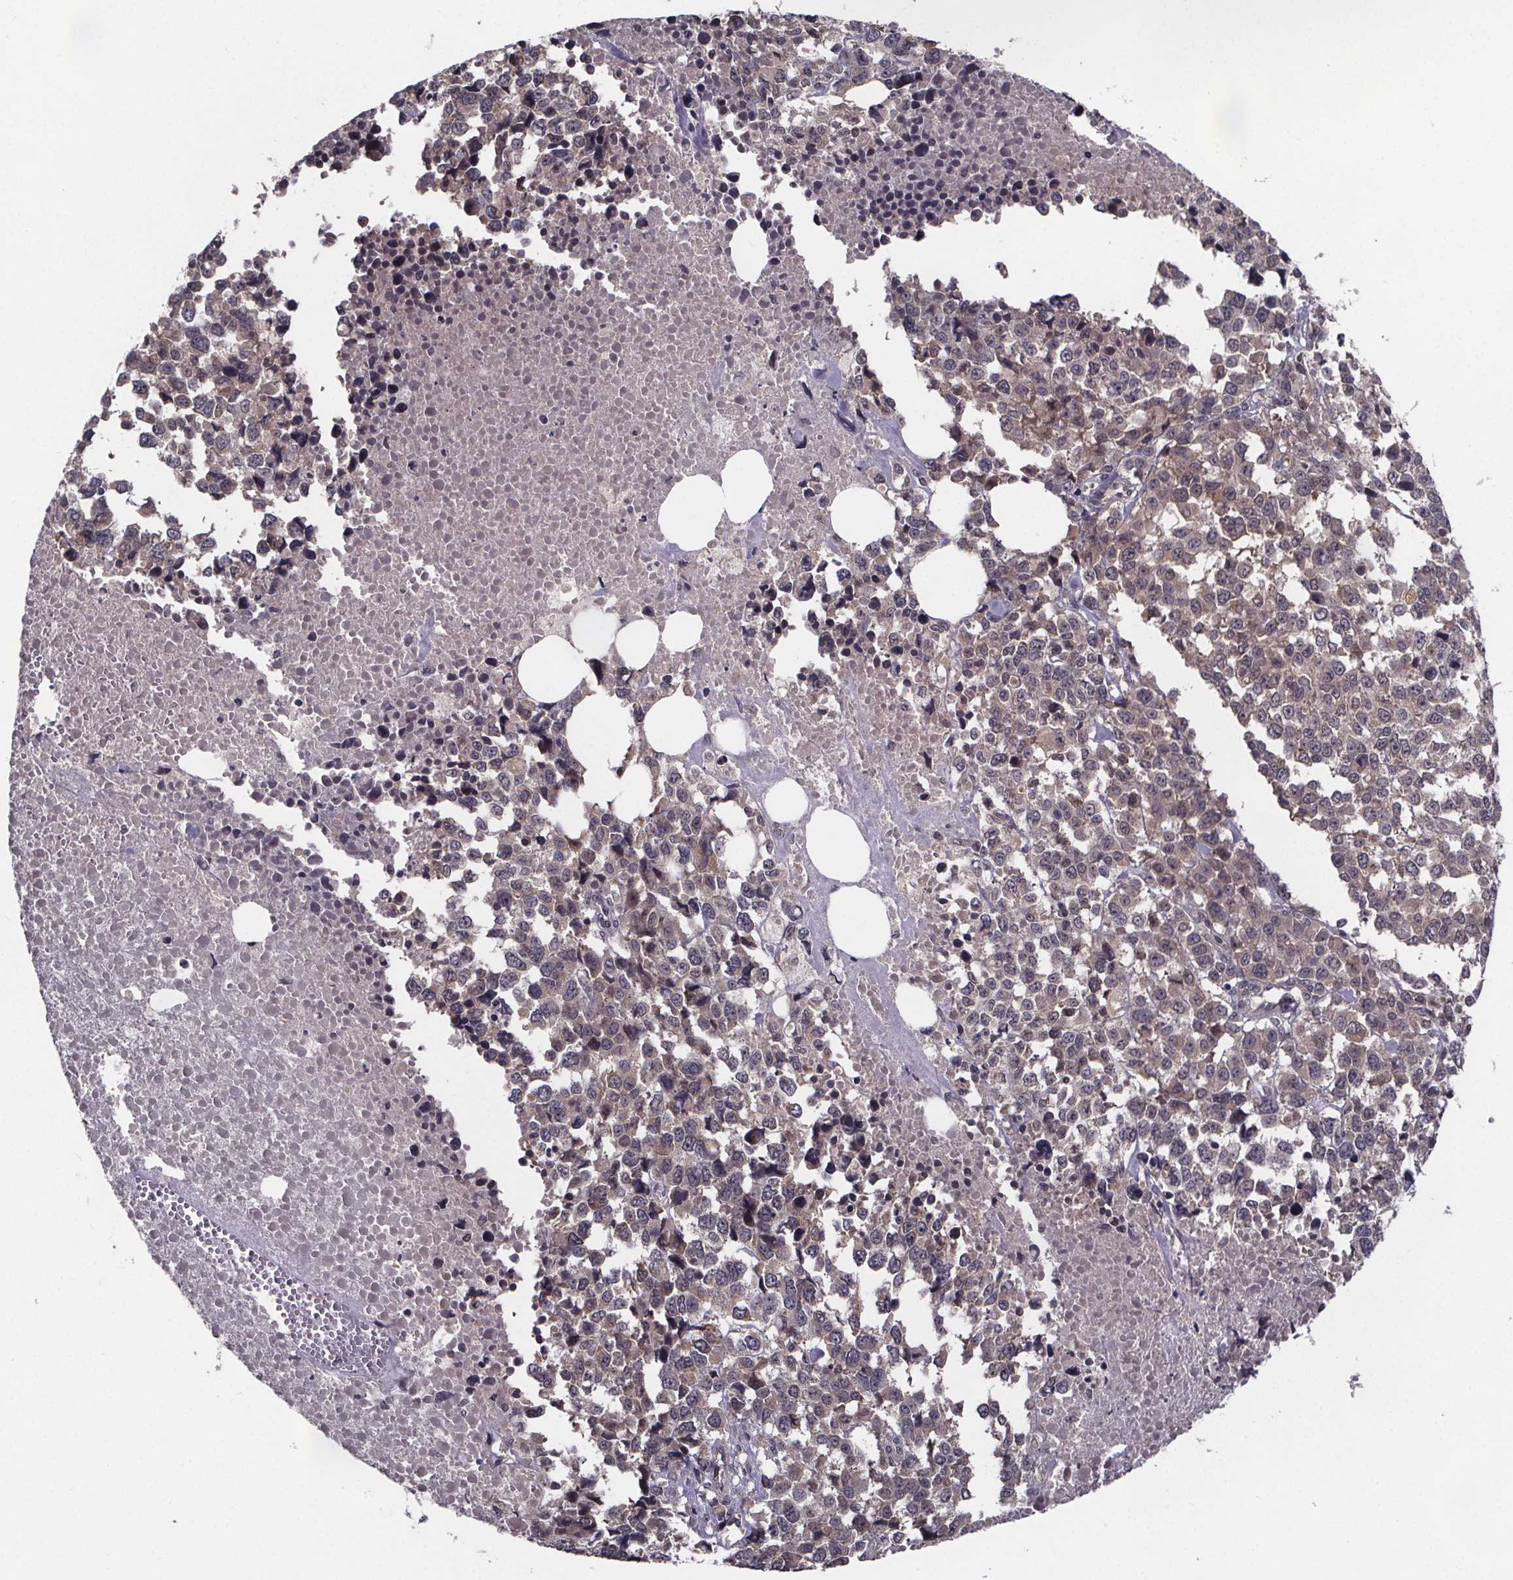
{"staining": {"intensity": "weak", "quantity": "<25%", "location": "cytoplasmic/membranous"}, "tissue": "melanoma", "cell_type": "Tumor cells", "image_type": "cancer", "snomed": [{"axis": "morphology", "description": "Malignant melanoma, Metastatic site"}, {"axis": "topography", "description": "Skin"}], "caption": "IHC of melanoma exhibits no positivity in tumor cells.", "gene": "FN3KRP", "patient": {"sex": "male", "age": 84}}